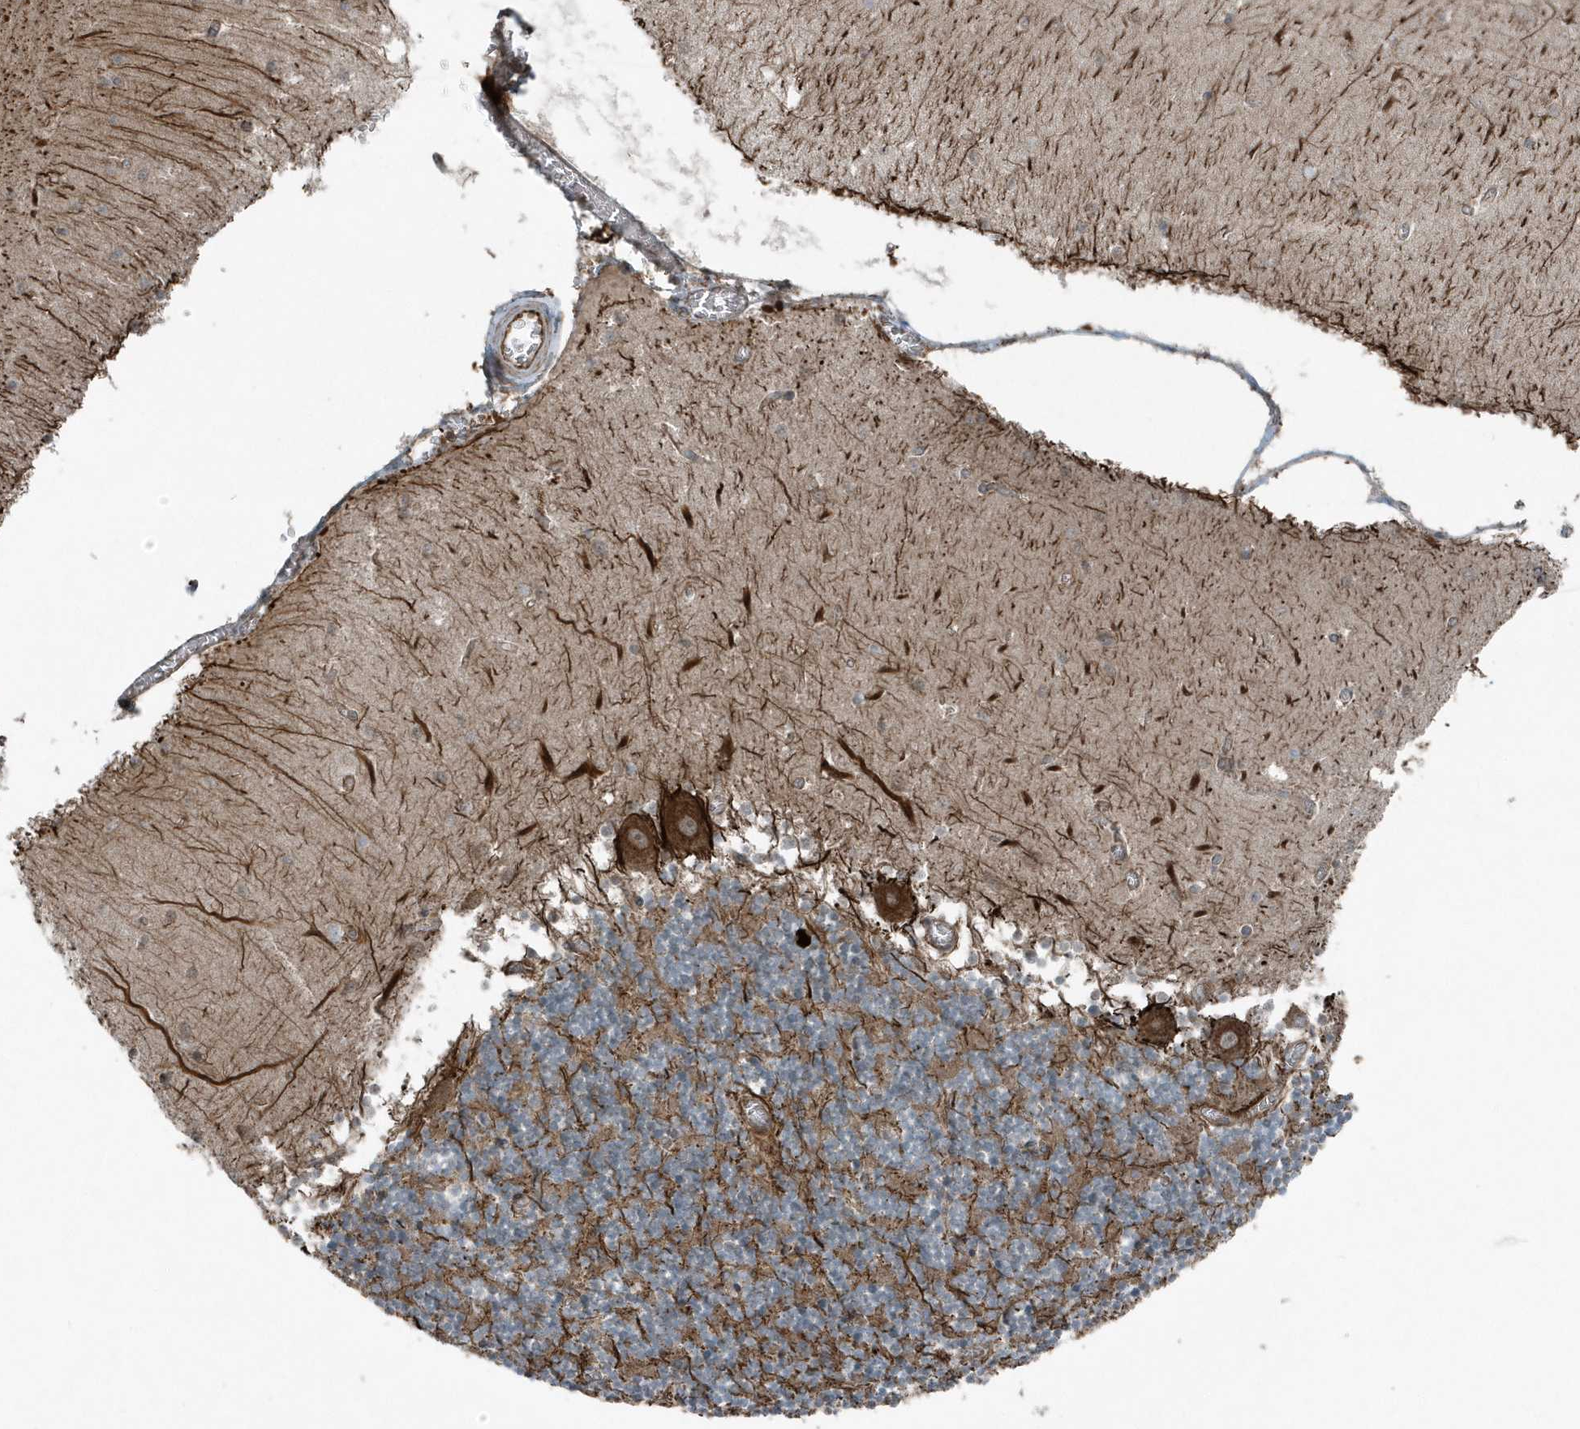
{"staining": {"intensity": "moderate", "quantity": ">75%", "location": "cytoplasmic/membranous"}, "tissue": "cerebellum", "cell_type": "Cells in granular layer", "image_type": "normal", "snomed": [{"axis": "morphology", "description": "Normal tissue, NOS"}, {"axis": "topography", "description": "Cerebellum"}], "caption": "The micrograph shows staining of unremarkable cerebellum, revealing moderate cytoplasmic/membranous protein positivity (brown color) within cells in granular layer.", "gene": "GCC2", "patient": {"sex": "female", "age": 28}}